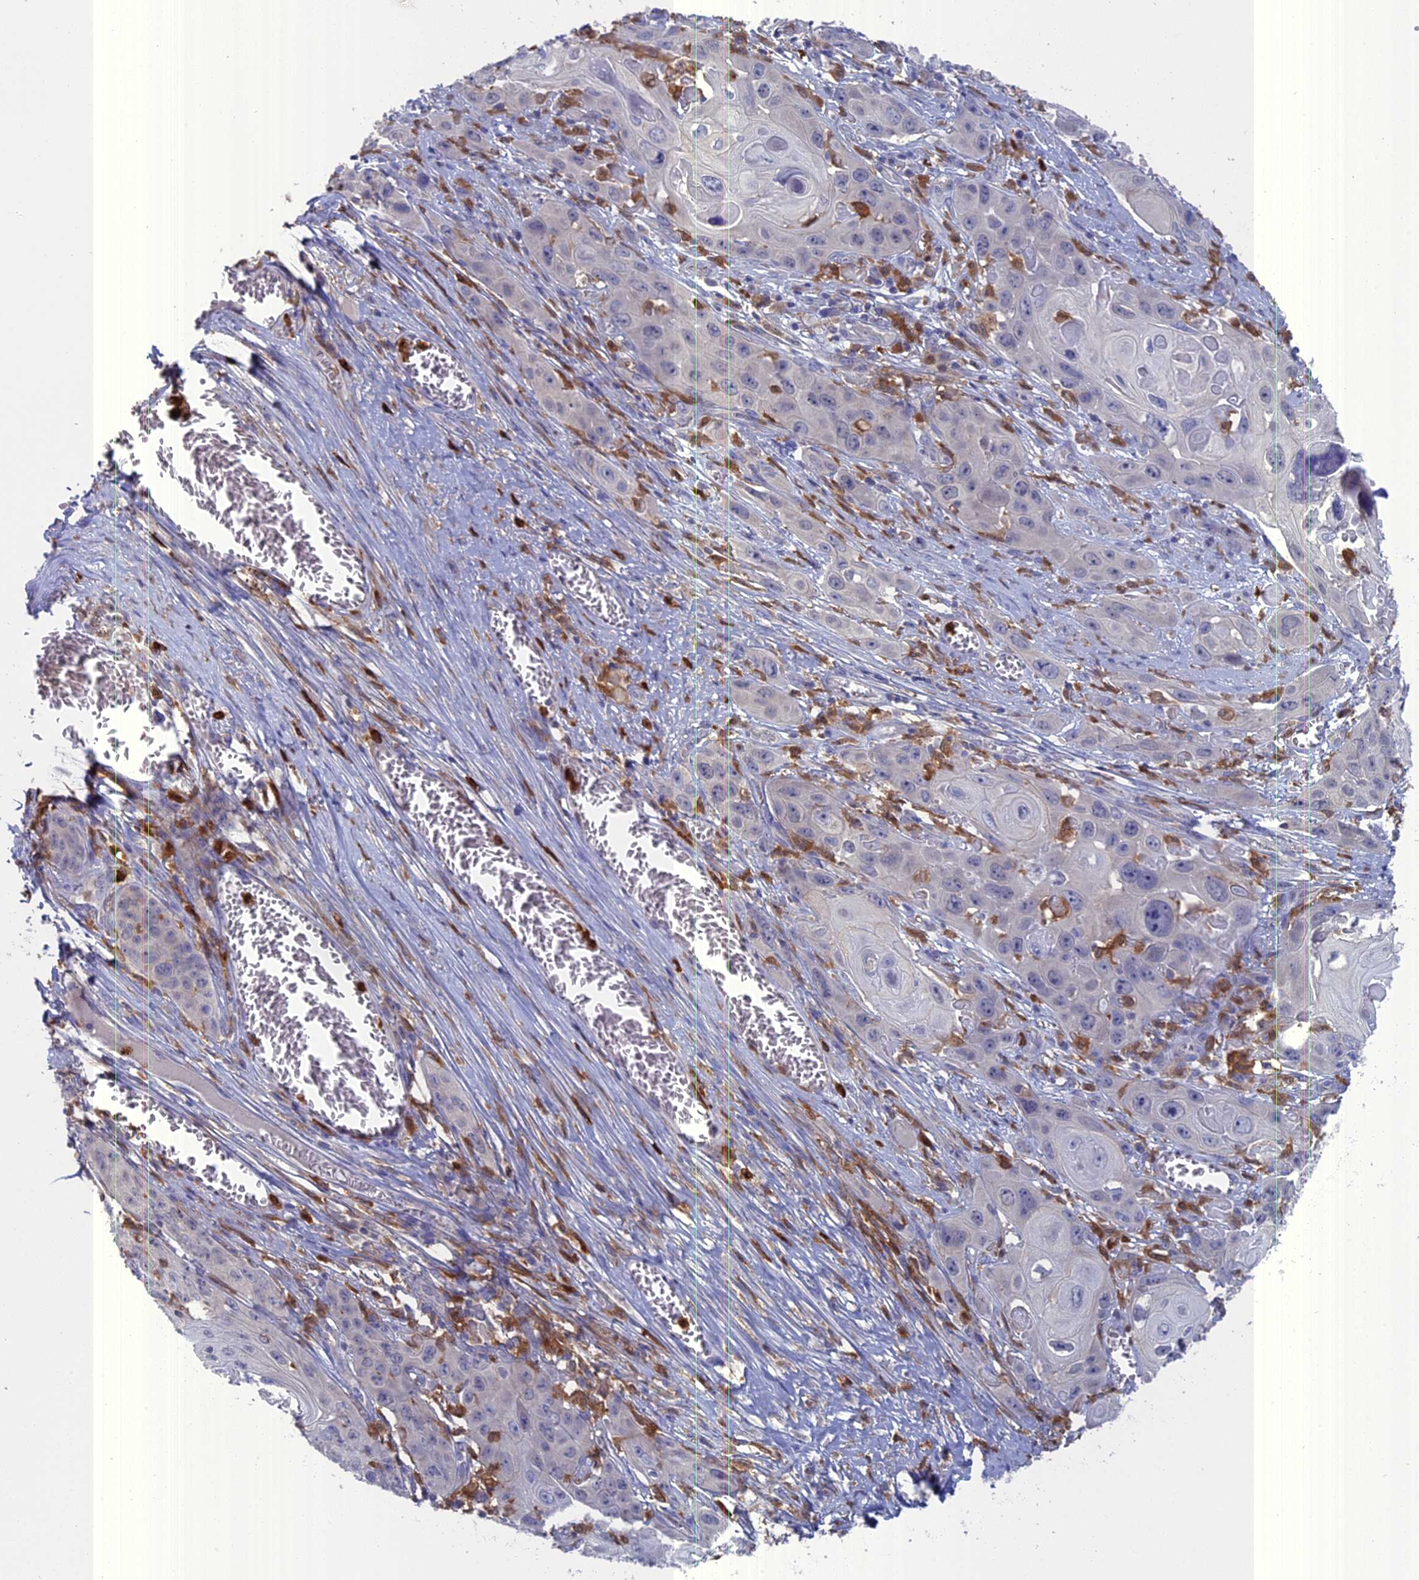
{"staining": {"intensity": "negative", "quantity": "none", "location": "none"}, "tissue": "skin cancer", "cell_type": "Tumor cells", "image_type": "cancer", "snomed": [{"axis": "morphology", "description": "Squamous cell carcinoma, NOS"}, {"axis": "topography", "description": "Skin"}], "caption": "This is an IHC image of human skin cancer (squamous cell carcinoma). There is no expression in tumor cells.", "gene": "NCF4", "patient": {"sex": "male", "age": 55}}